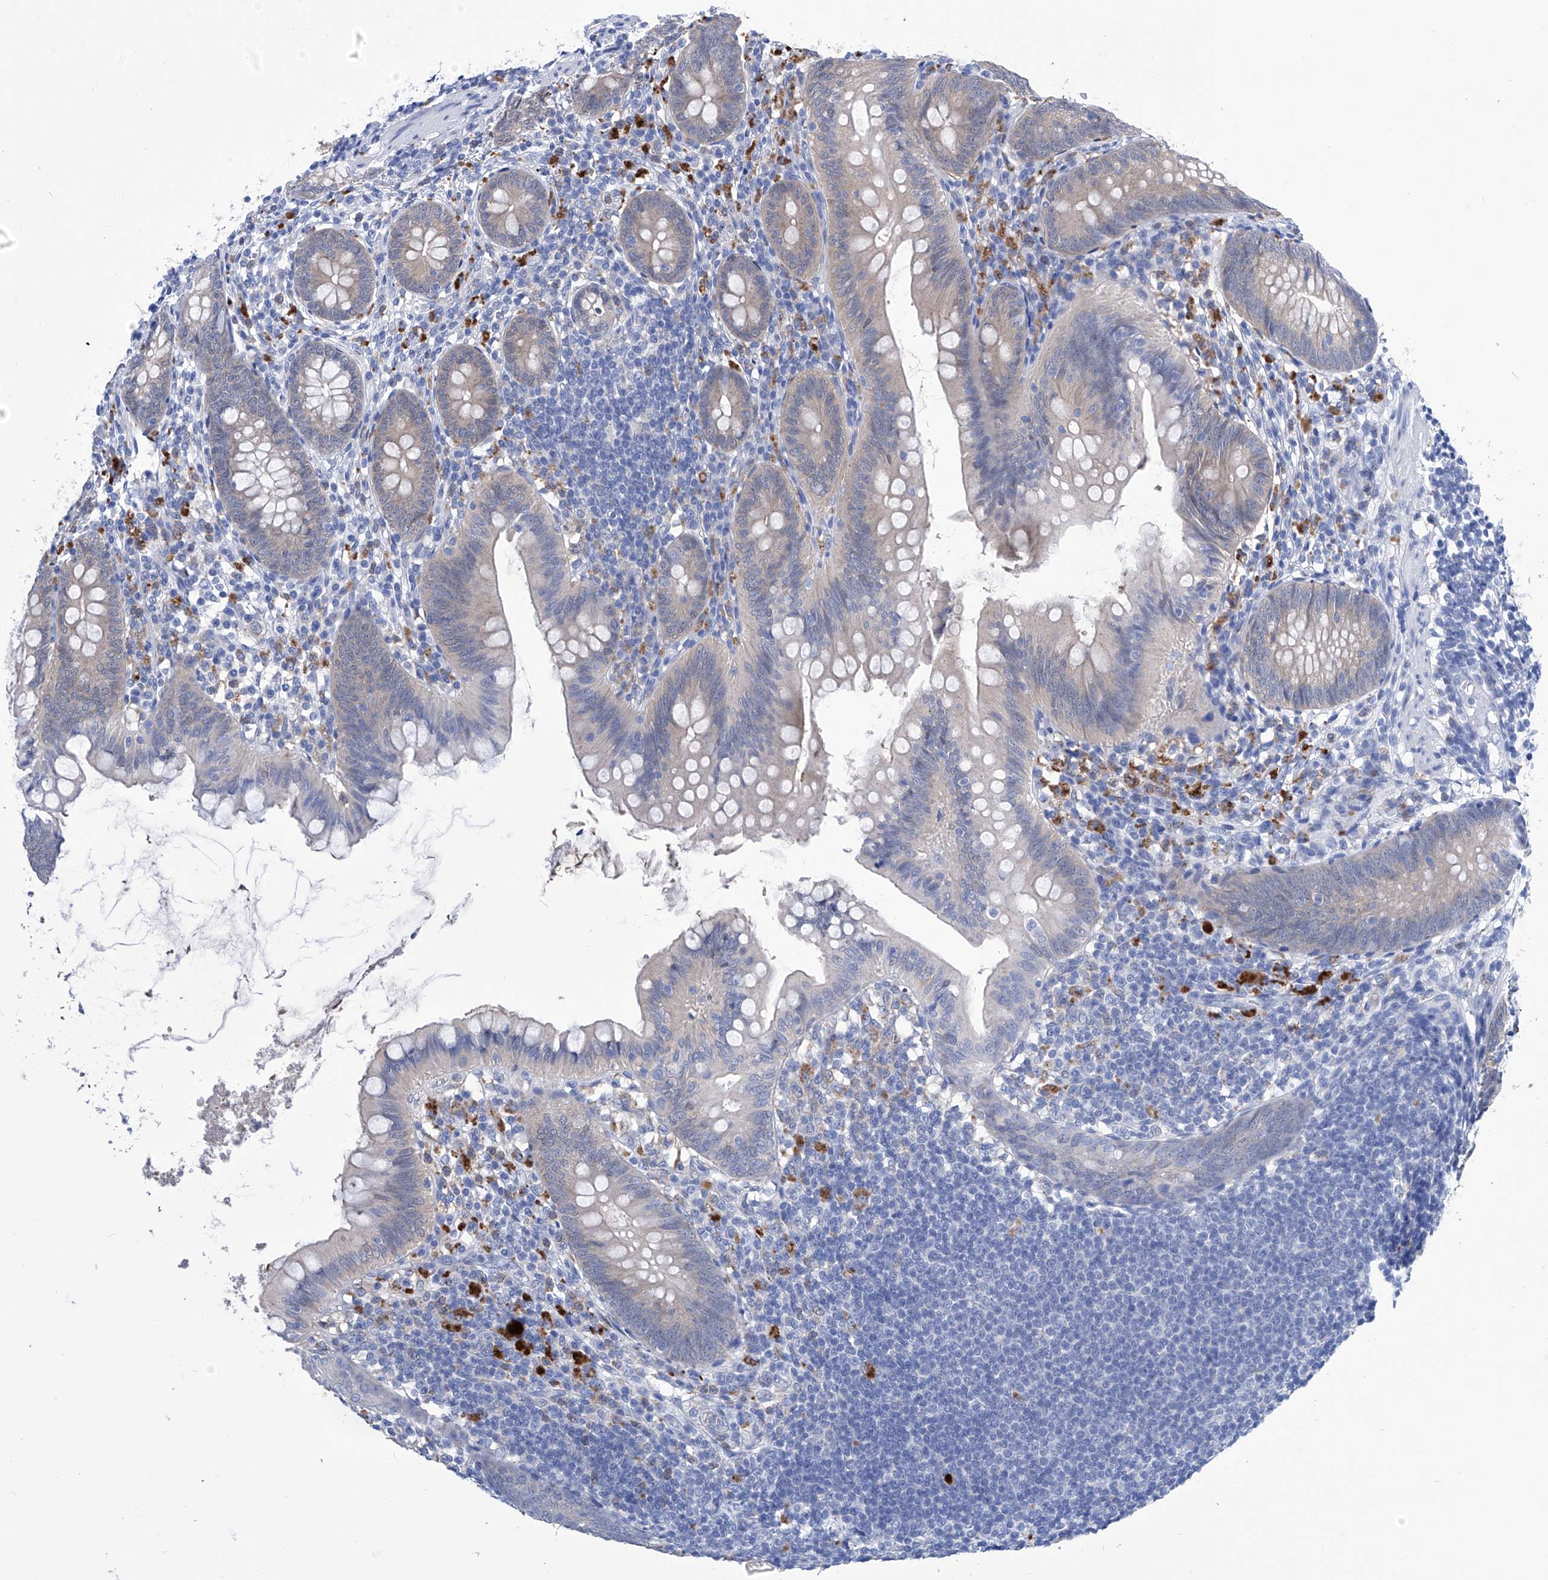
{"staining": {"intensity": "negative", "quantity": "none", "location": "none"}, "tissue": "appendix", "cell_type": "Glandular cells", "image_type": "normal", "snomed": [{"axis": "morphology", "description": "Normal tissue, NOS"}, {"axis": "topography", "description": "Appendix"}], "caption": "An IHC micrograph of normal appendix is shown. There is no staining in glandular cells of appendix.", "gene": "IMPA2", "patient": {"sex": "female", "age": 62}}